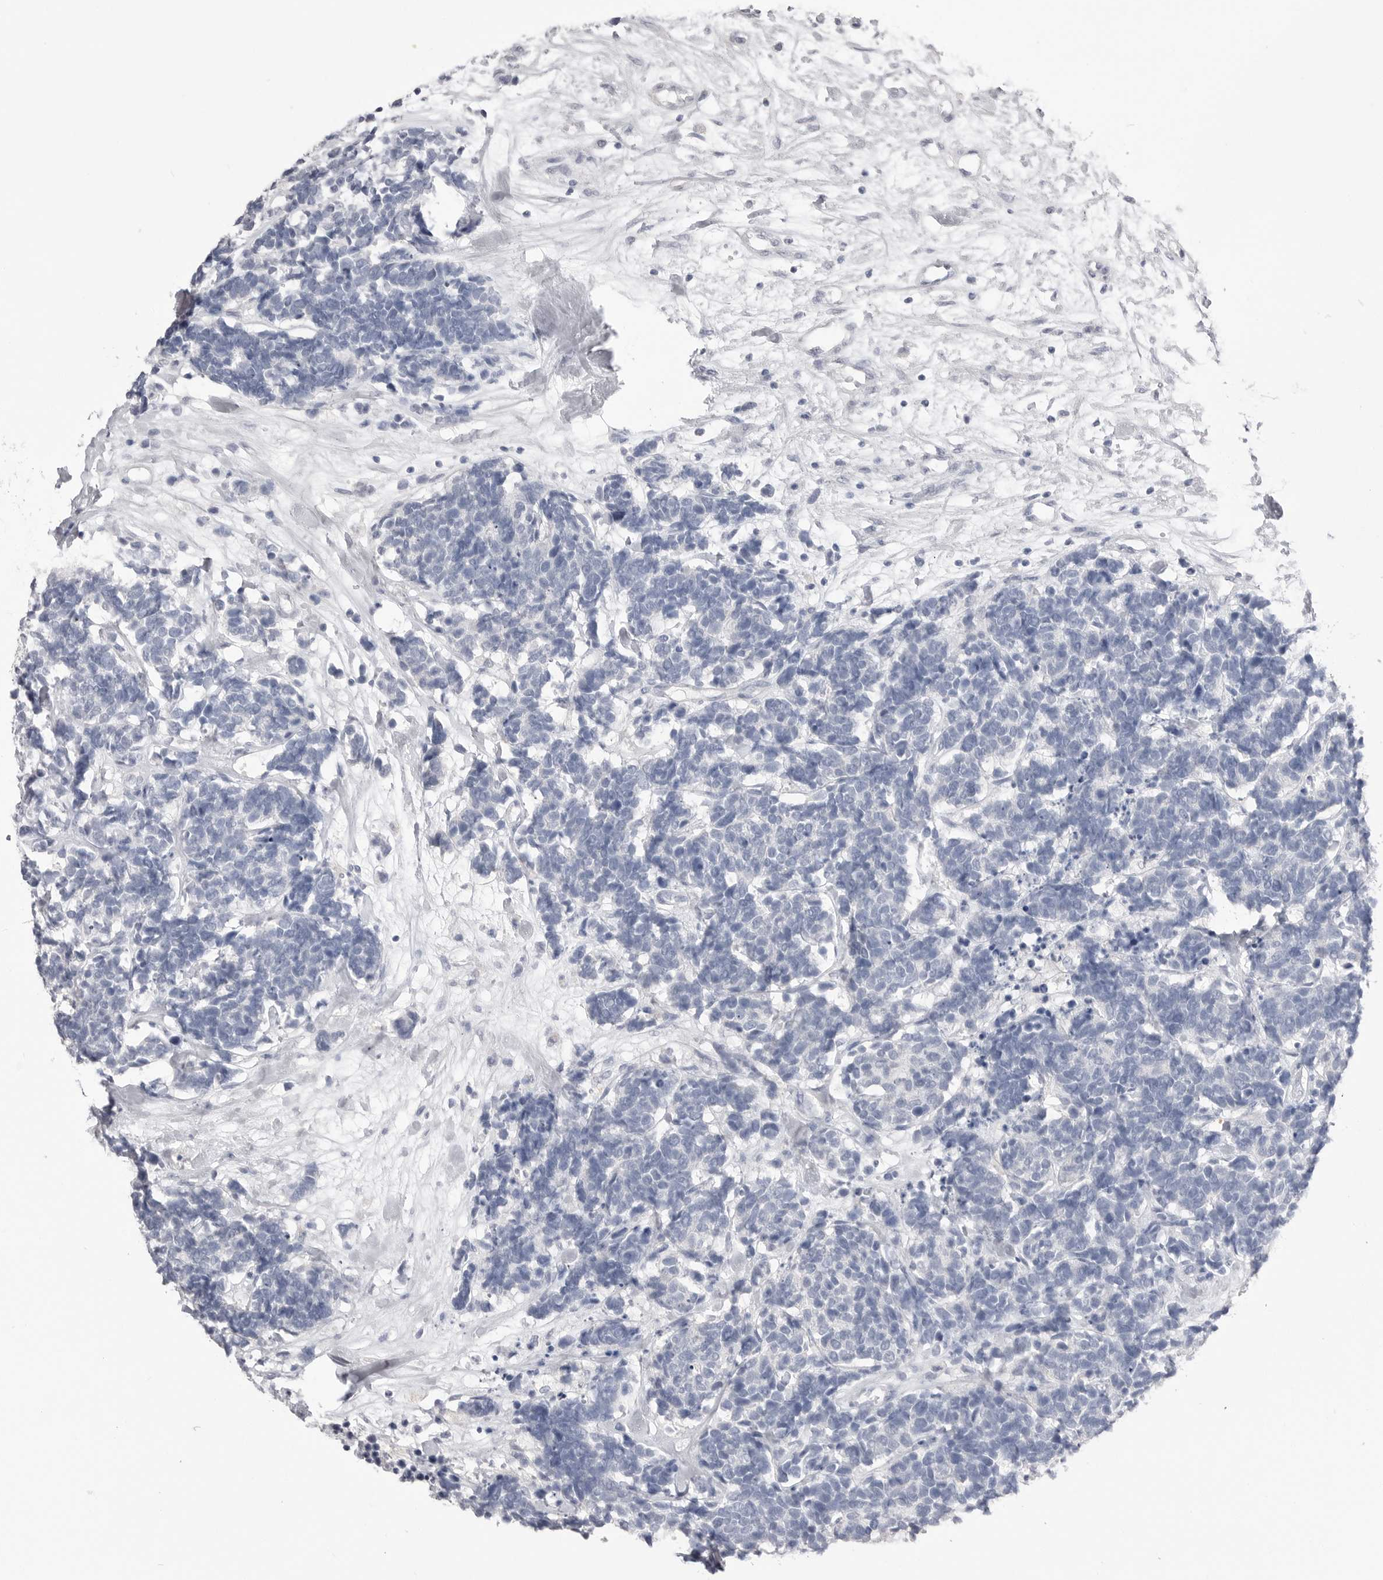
{"staining": {"intensity": "negative", "quantity": "none", "location": "none"}, "tissue": "carcinoid", "cell_type": "Tumor cells", "image_type": "cancer", "snomed": [{"axis": "morphology", "description": "Carcinoma, NOS"}, {"axis": "morphology", "description": "Carcinoid, malignant, NOS"}, {"axis": "topography", "description": "Urinary bladder"}], "caption": "The photomicrograph demonstrates no staining of tumor cells in carcinoid.", "gene": "CPB1", "patient": {"sex": "male", "age": 57}}